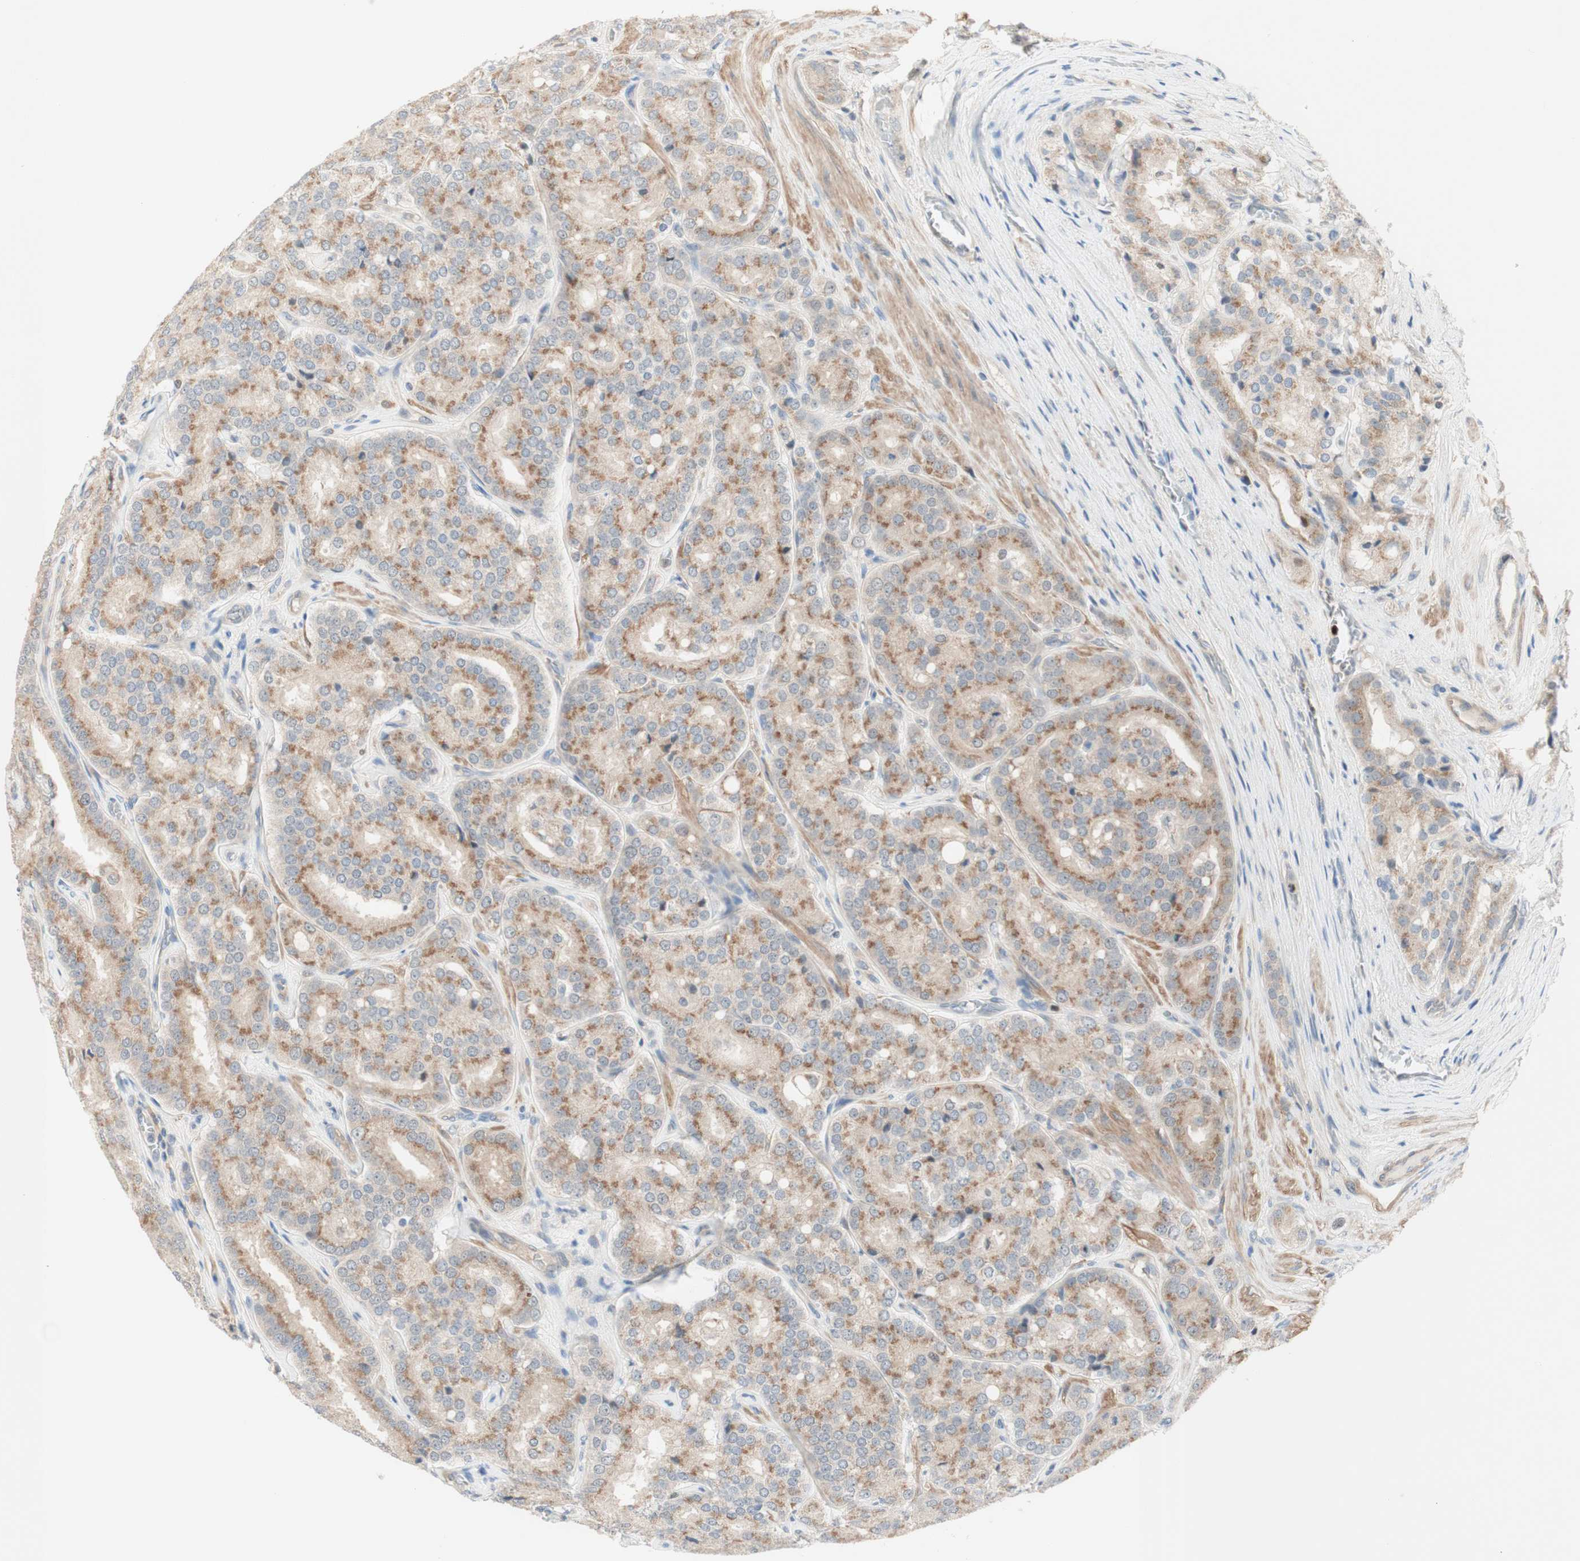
{"staining": {"intensity": "weak", "quantity": "25%-75%", "location": "cytoplasmic/membranous"}, "tissue": "prostate cancer", "cell_type": "Tumor cells", "image_type": "cancer", "snomed": [{"axis": "morphology", "description": "Adenocarcinoma, High grade"}, {"axis": "topography", "description": "Prostate"}], "caption": "Protein expression analysis of human high-grade adenocarcinoma (prostate) reveals weak cytoplasmic/membranous expression in about 25%-75% of tumor cells.", "gene": "RFNG", "patient": {"sex": "male", "age": 65}}